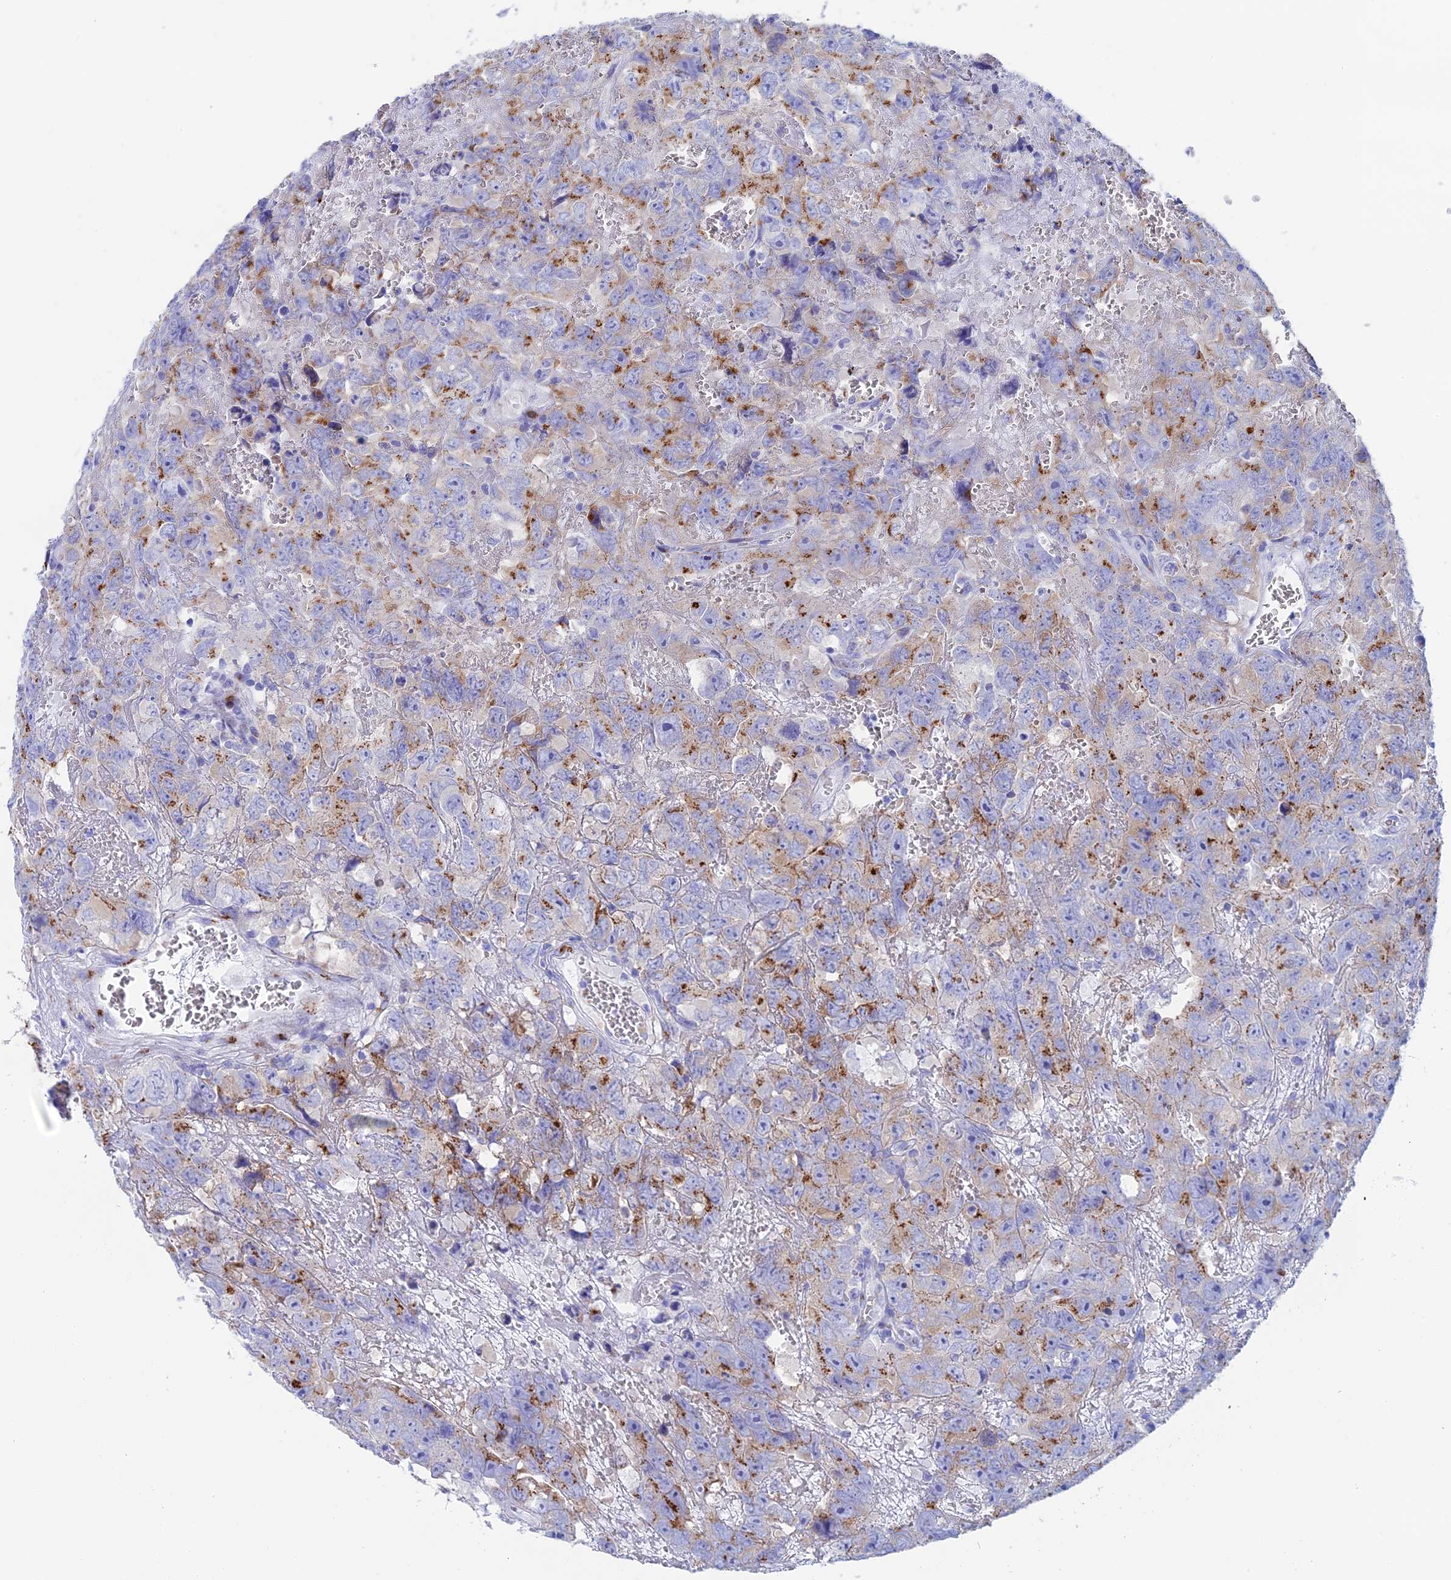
{"staining": {"intensity": "moderate", "quantity": "25%-75%", "location": "cytoplasmic/membranous"}, "tissue": "testis cancer", "cell_type": "Tumor cells", "image_type": "cancer", "snomed": [{"axis": "morphology", "description": "Carcinoma, Embryonal, NOS"}, {"axis": "topography", "description": "Testis"}], "caption": "Protein analysis of testis cancer (embryonal carcinoma) tissue displays moderate cytoplasmic/membranous staining in approximately 25%-75% of tumor cells.", "gene": "ERICH4", "patient": {"sex": "male", "age": 45}}